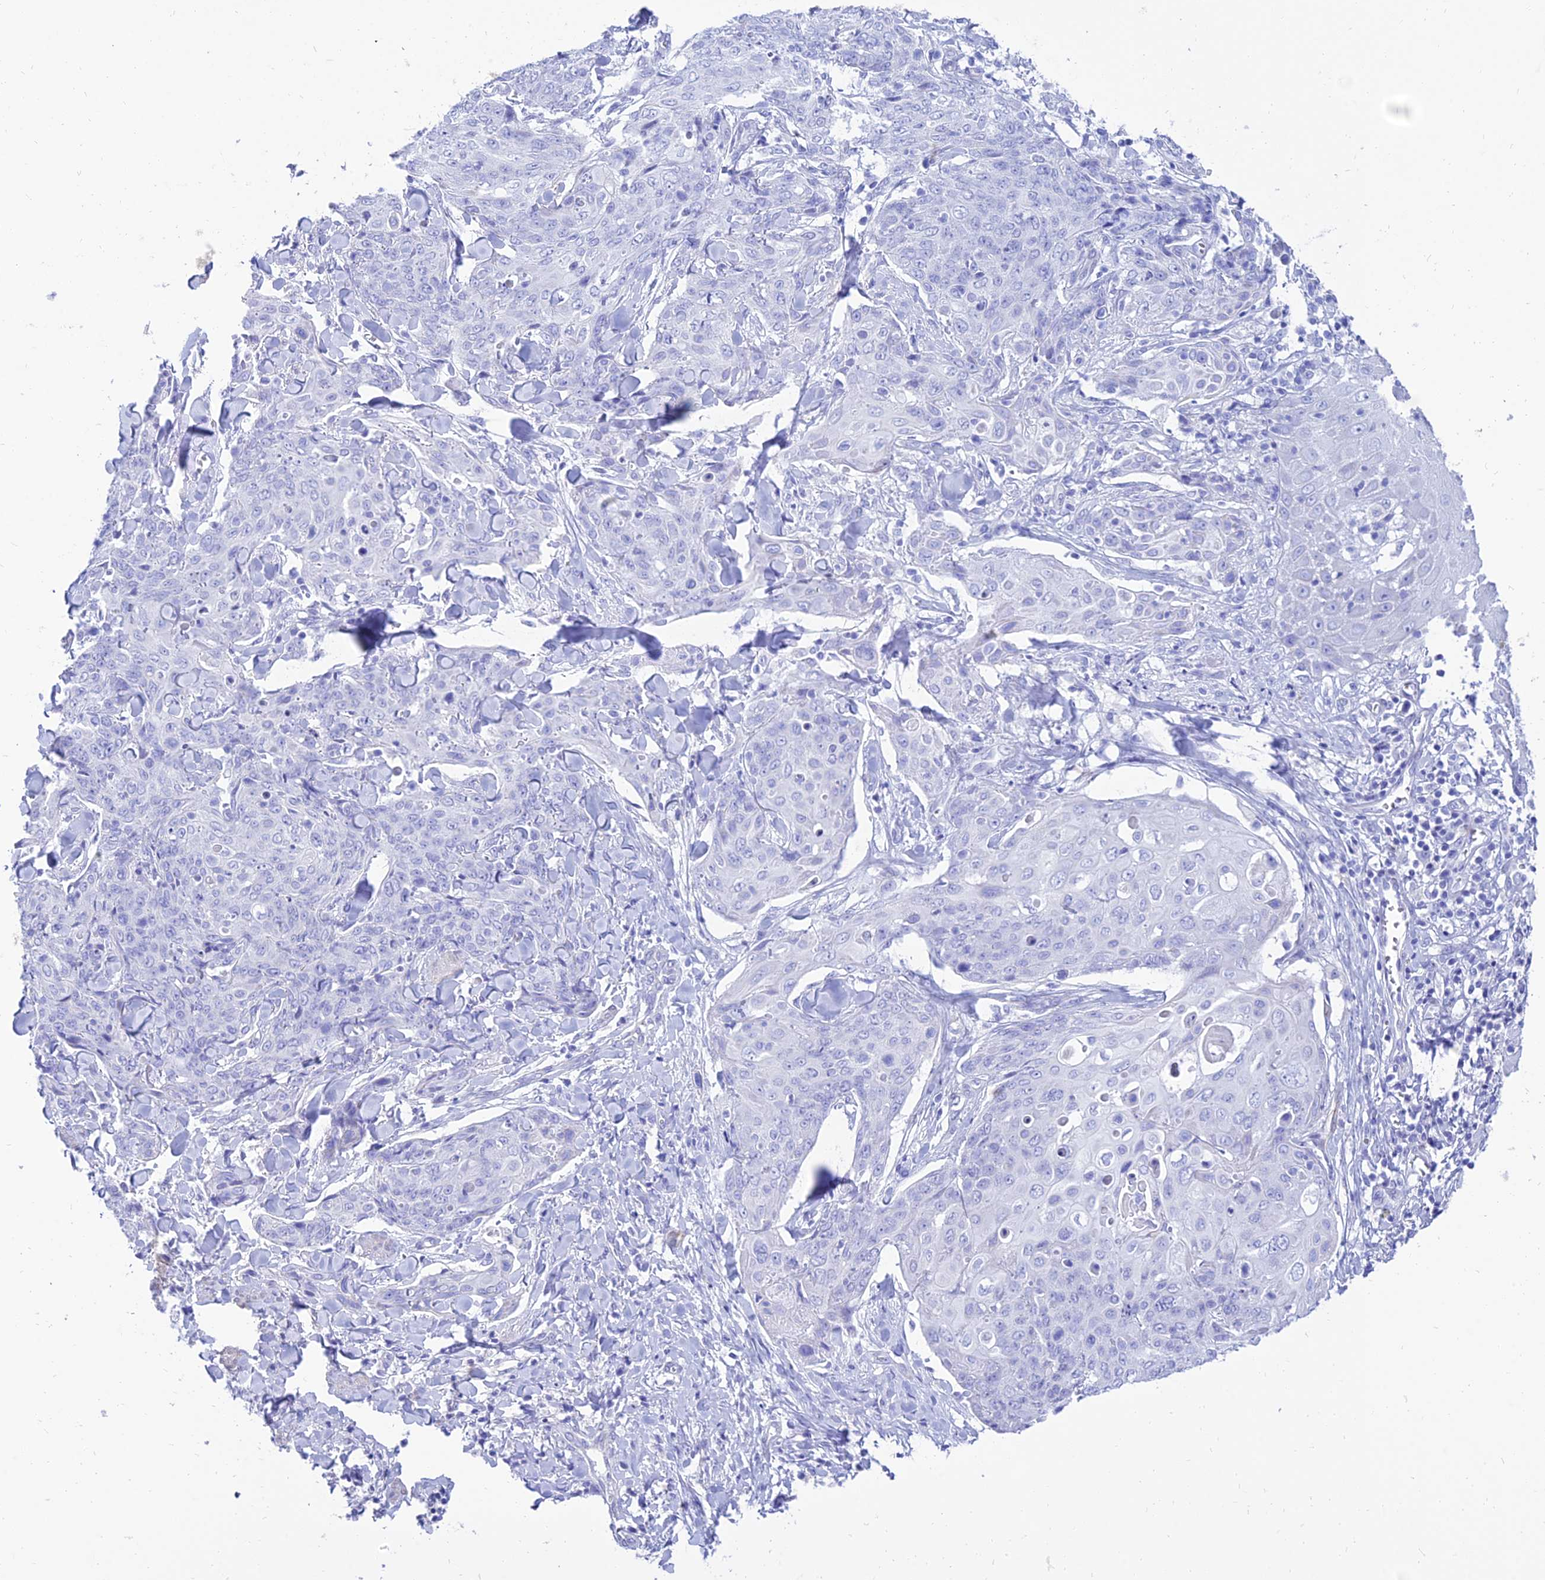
{"staining": {"intensity": "negative", "quantity": "none", "location": "none"}, "tissue": "skin cancer", "cell_type": "Tumor cells", "image_type": "cancer", "snomed": [{"axis": "morphology", "description": "Squamous cell carcinoma, NOS"}, {"axis": "topography", "description": "Skin"}, {"axis": "topography", "description": "Vulva"}], "caption": "IHC micrograph of human skin squamous cell carcinoma stained for a protein (brown), which demonstrates no expression in tumor cells.", "gene": "TAC3", "patient": {"sex": "female", "age": 85}}